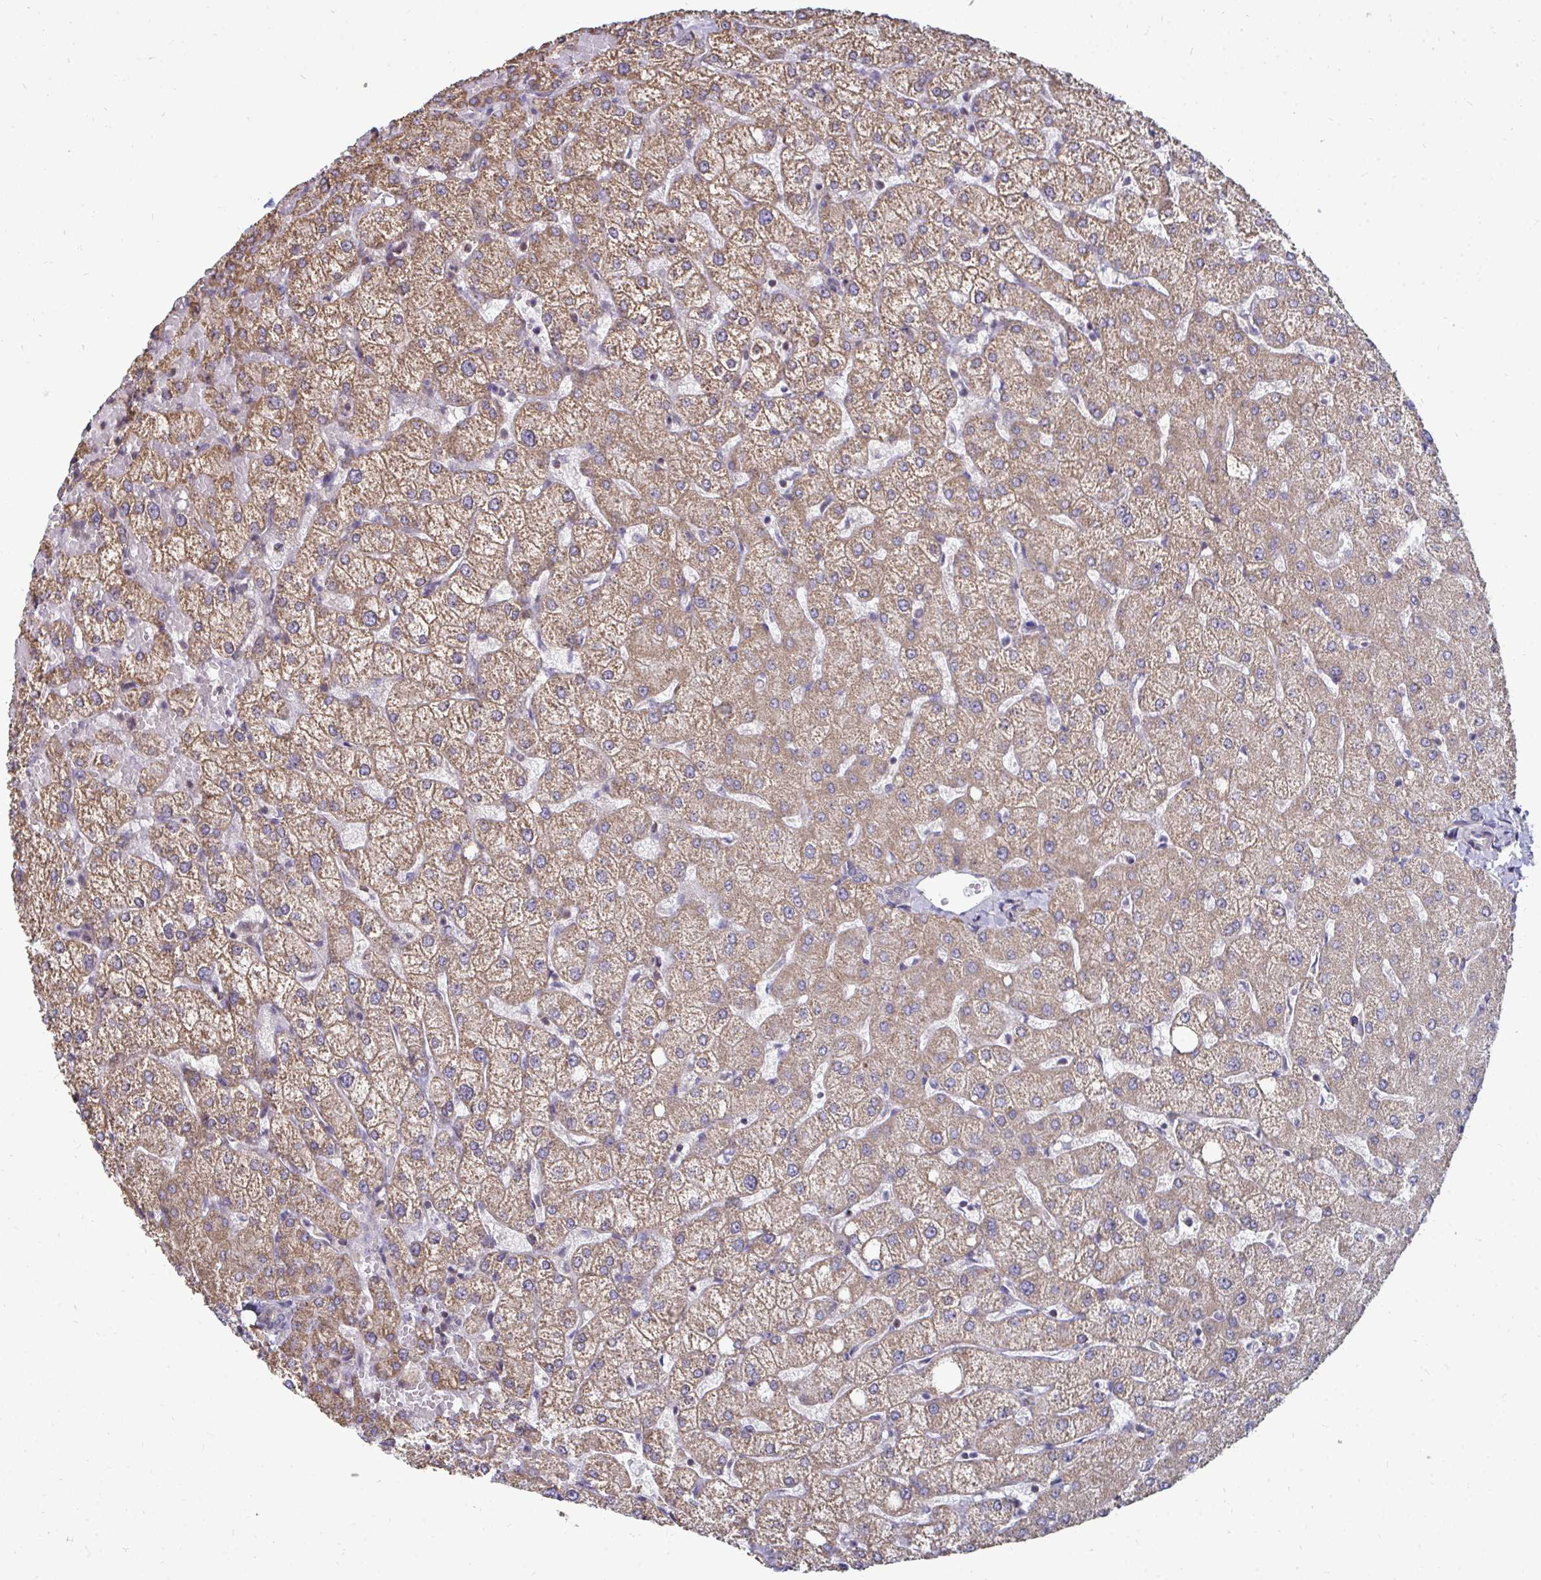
{"staining": {"intensity": "negative", "quantity": "none", "location": "none"}, "tissue": "liver", "cell_type": "Cholangiocytes", "image_type": "normal", "snomed": [{"axis": "morphology", "description": "Normal tissue, NOS"}, {"axis": "topography", "description": "Liver"}], "caption": "The histopathology image demonstrates no significant staining in cholangiocytes of liver.", "gene": "DNAJA2", "patient": {"sex": "female", "age": 54}}